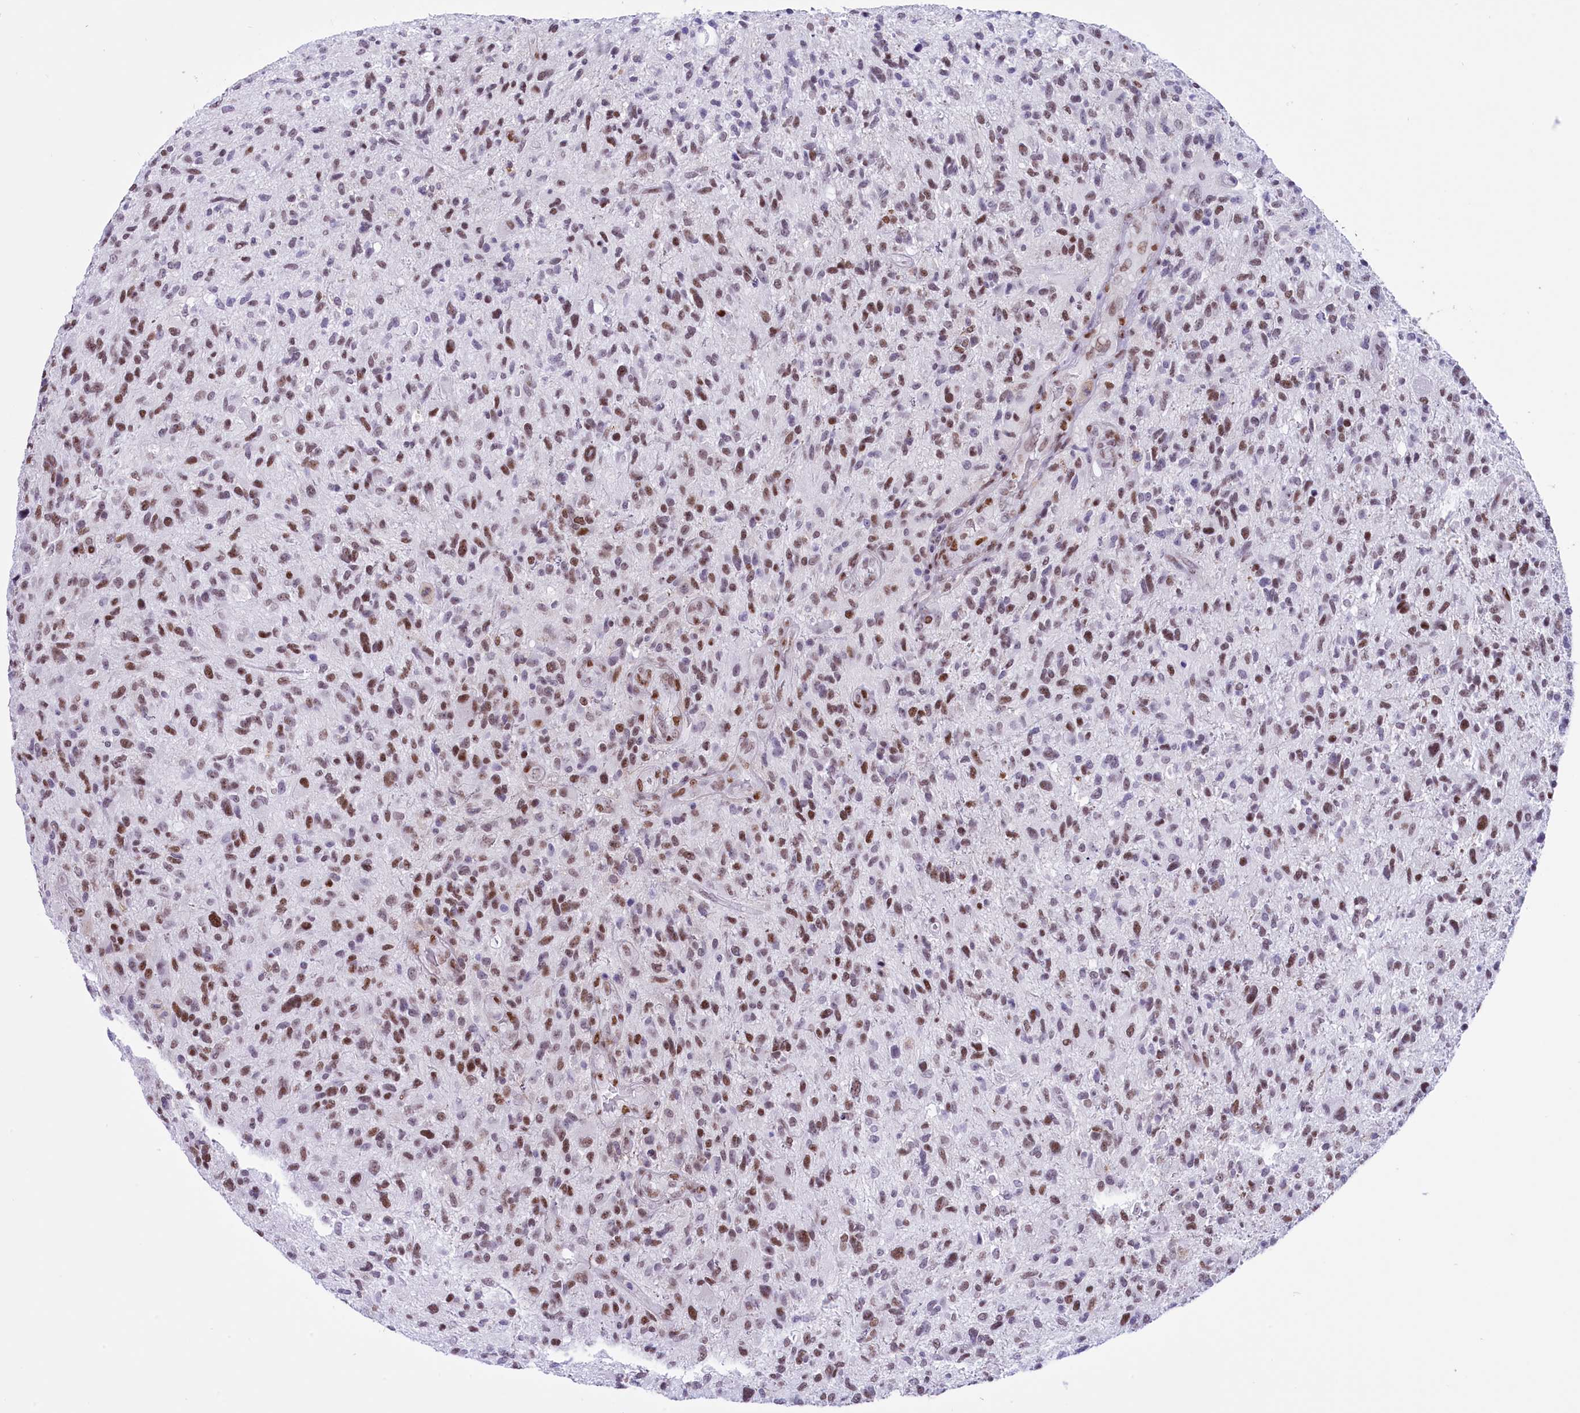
{"staining": {"intensity": "moderate", "quantity": "25%-75%", "location": "nuclear"}, "tissue": "glioma", "cell_type": "Tumor cells", "image_type": "cancer", "snomed": [{"axis": "morphology", "description": "Glioma, malignant, High grade"}, {"axis": "topography", "description": "Brain"}], "caption": "A micrograph of glioma stained for a protein reveals moderate nuclear brown staining in tumor cells.", "gene": "RPS6KB1", "patient": {"sex": "male", "age": 47}}